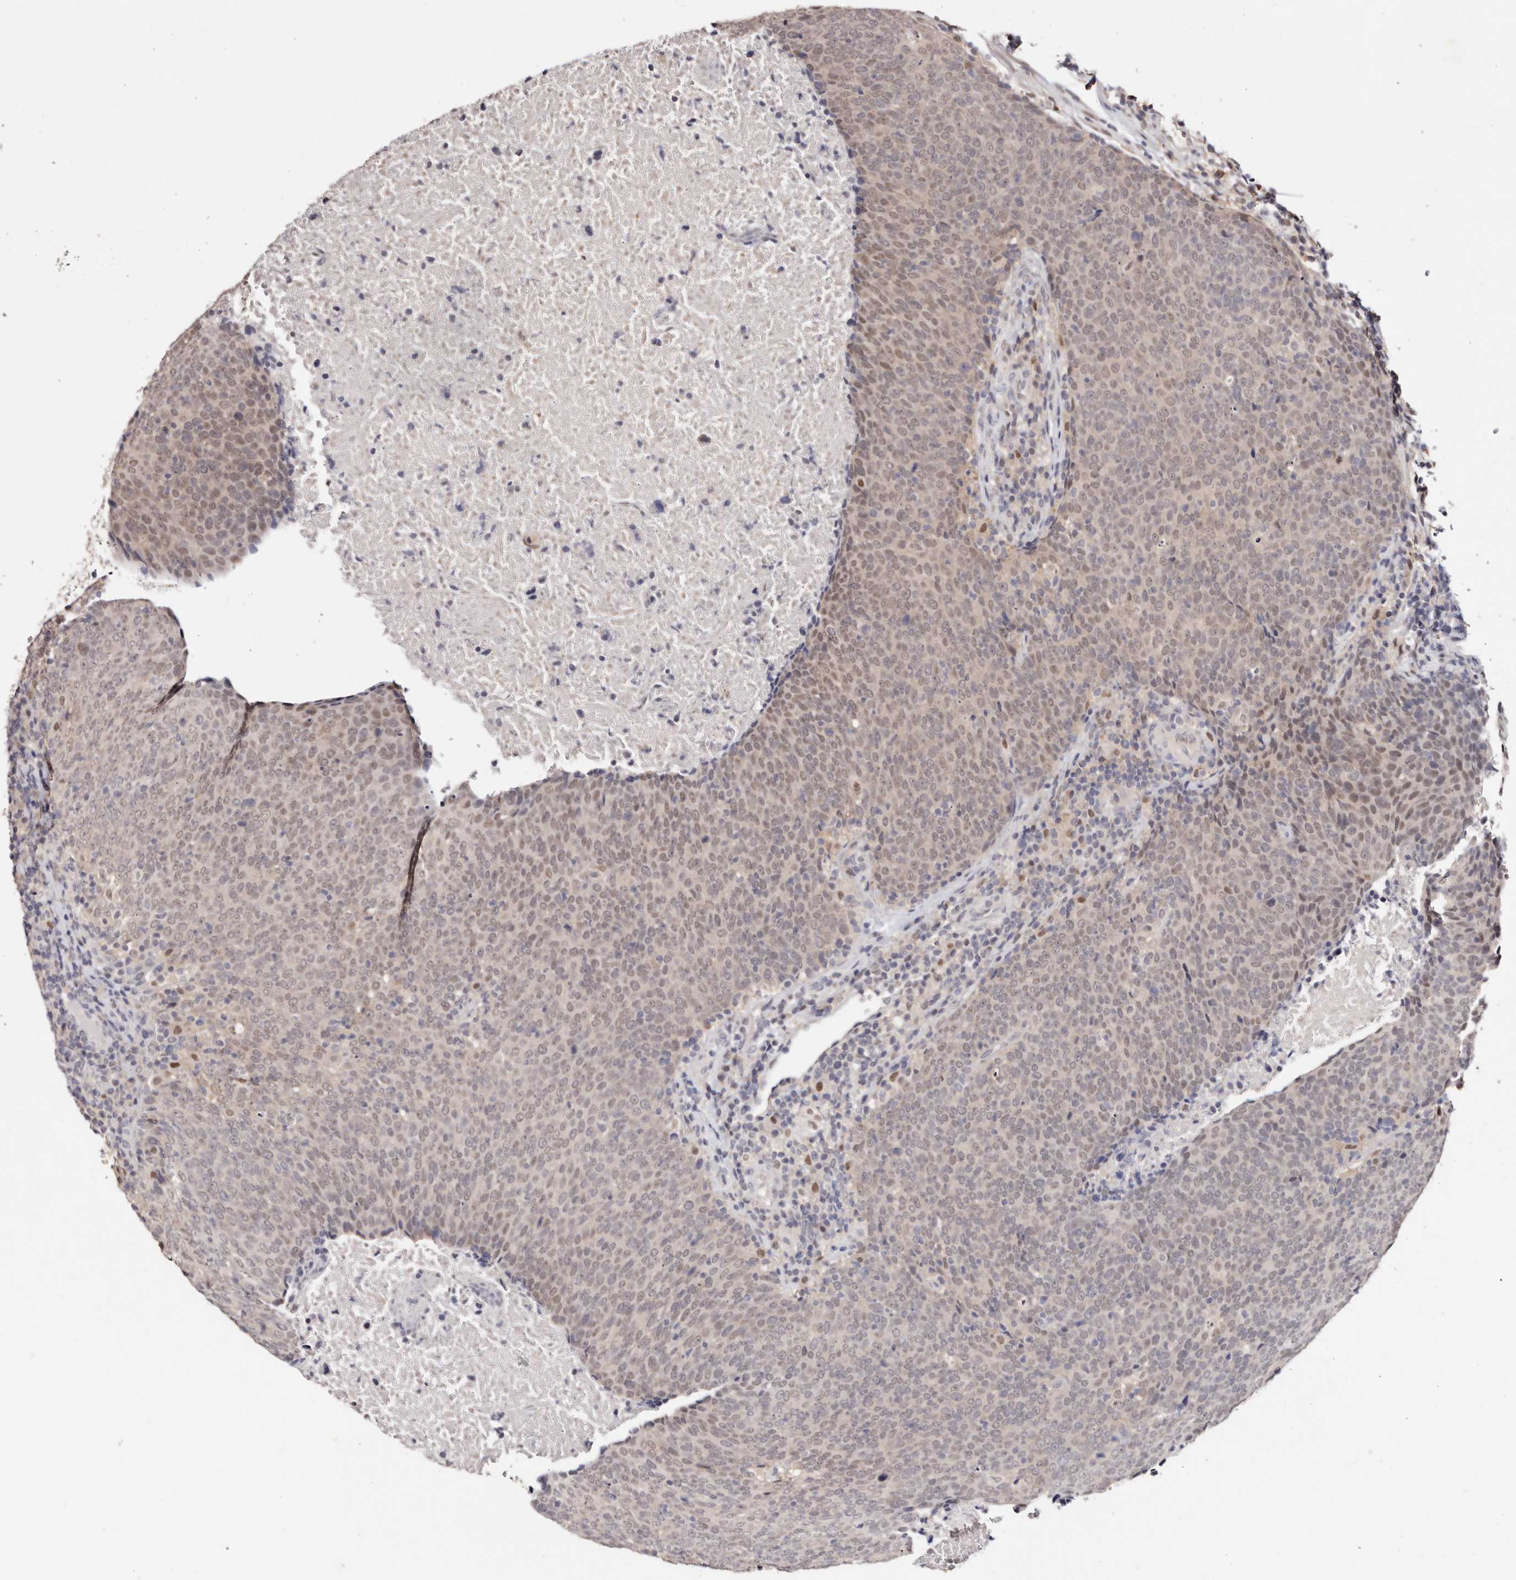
{"staining": {"intensity": "weak", "quantity": ">75%", "location": "nuclear"}, "tissue": "head and neck cancer", "cell_type": "Tumor cells", "image_type": "cancer", "snomed": [{"axis": "morphology", "description": "Squamous cell carcinoma, NOS"}, {"axis": "morphology", "description": "Squamous cell carcinoma, metastatic, NOS"}, {"axis": "topography", "description": "Lymph node"}, {"axis": "topography", "description": "Head-Neck"}], "caption": "This is a histology image of immunohistochemistry staining of head and neck metastatic squamous cell carcinoma, which shows weak expression in the nuclear of tumor cells.", "gene": "TYW3", "patient": {"sex": "male", "age": 62}}